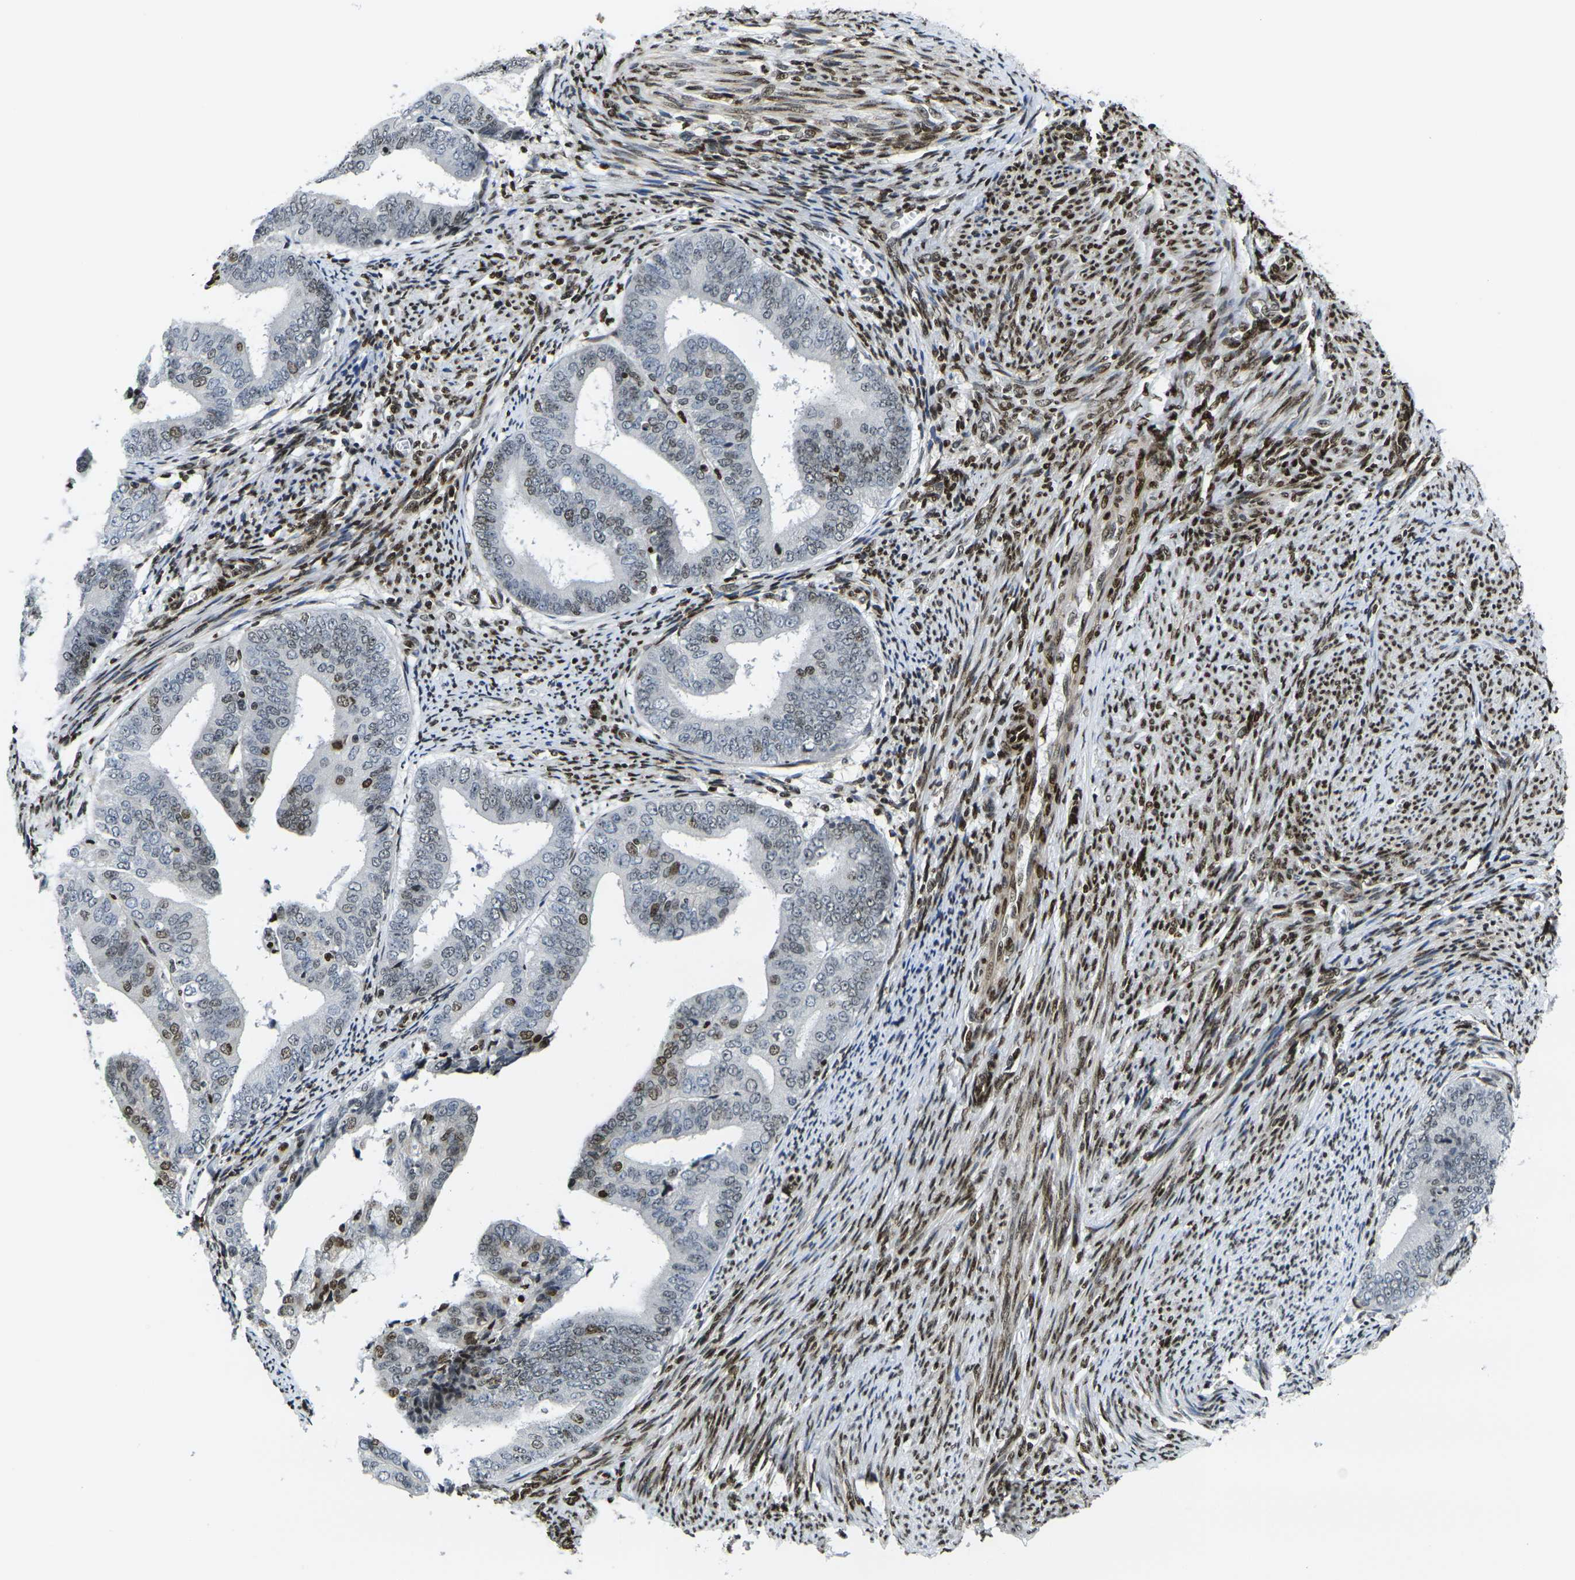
{"staining": {"intensity": "moderate", "quantity": "<25%", "location": "nuclear"}, "tissue": "endometrial cancer", "cell_type": "Tumor cells", "image_type": "cancer", "snomed": [{"axis": "morphology", "description": "Adenocarcinoma, NOS"}, {"axis": "topography", "description": "Endometrium"}], "caption": "Moderate nuclear protein expression is seen in about <25% of tumor cells in endometrial cancer.", "gene": "H1-10", "patient": {"sex": "female", "age": 63}}